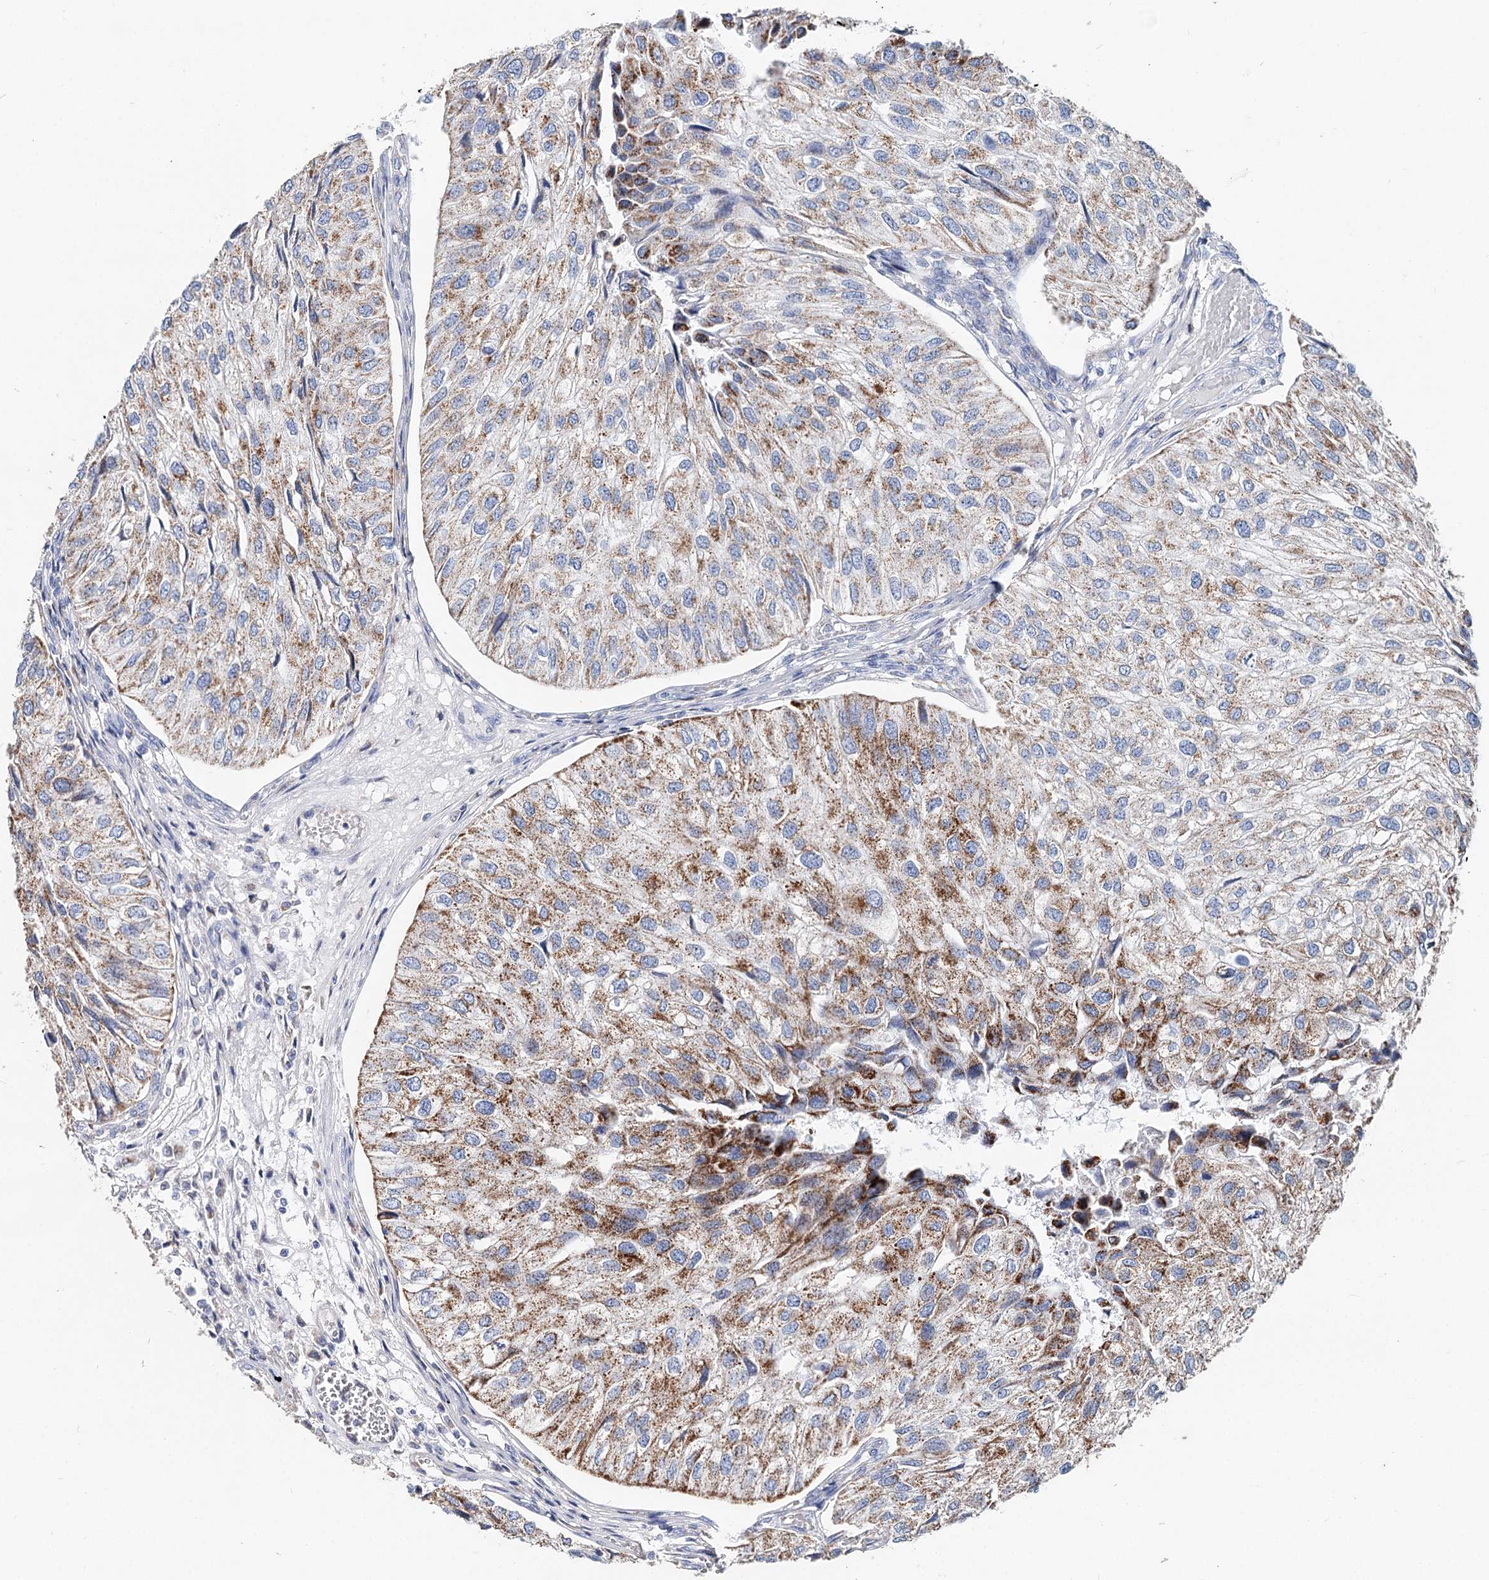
{"staining": {"intensity": "moderate", "quantity": ">75%", "location": "cytoplasmic/membranous"}, "tissue": "urothelial cancer", "cell_type": "Tumor cells", "image_type": "cancer", "snomed": [{"axis": "morphology", "description": "Urothelial carcinoma, Low grade"}, {"axis": "topography", "description": "Urinary bladder"}], "caption": "The image shows immunohistochemical staining of low-grade urothelial carcinoma. There is moderate cytoplasmic/membranous staining is present in approximately >75% of tumor cells.", "gene": "MCCC2", "patient": {"sex": "female", "age": 89}}